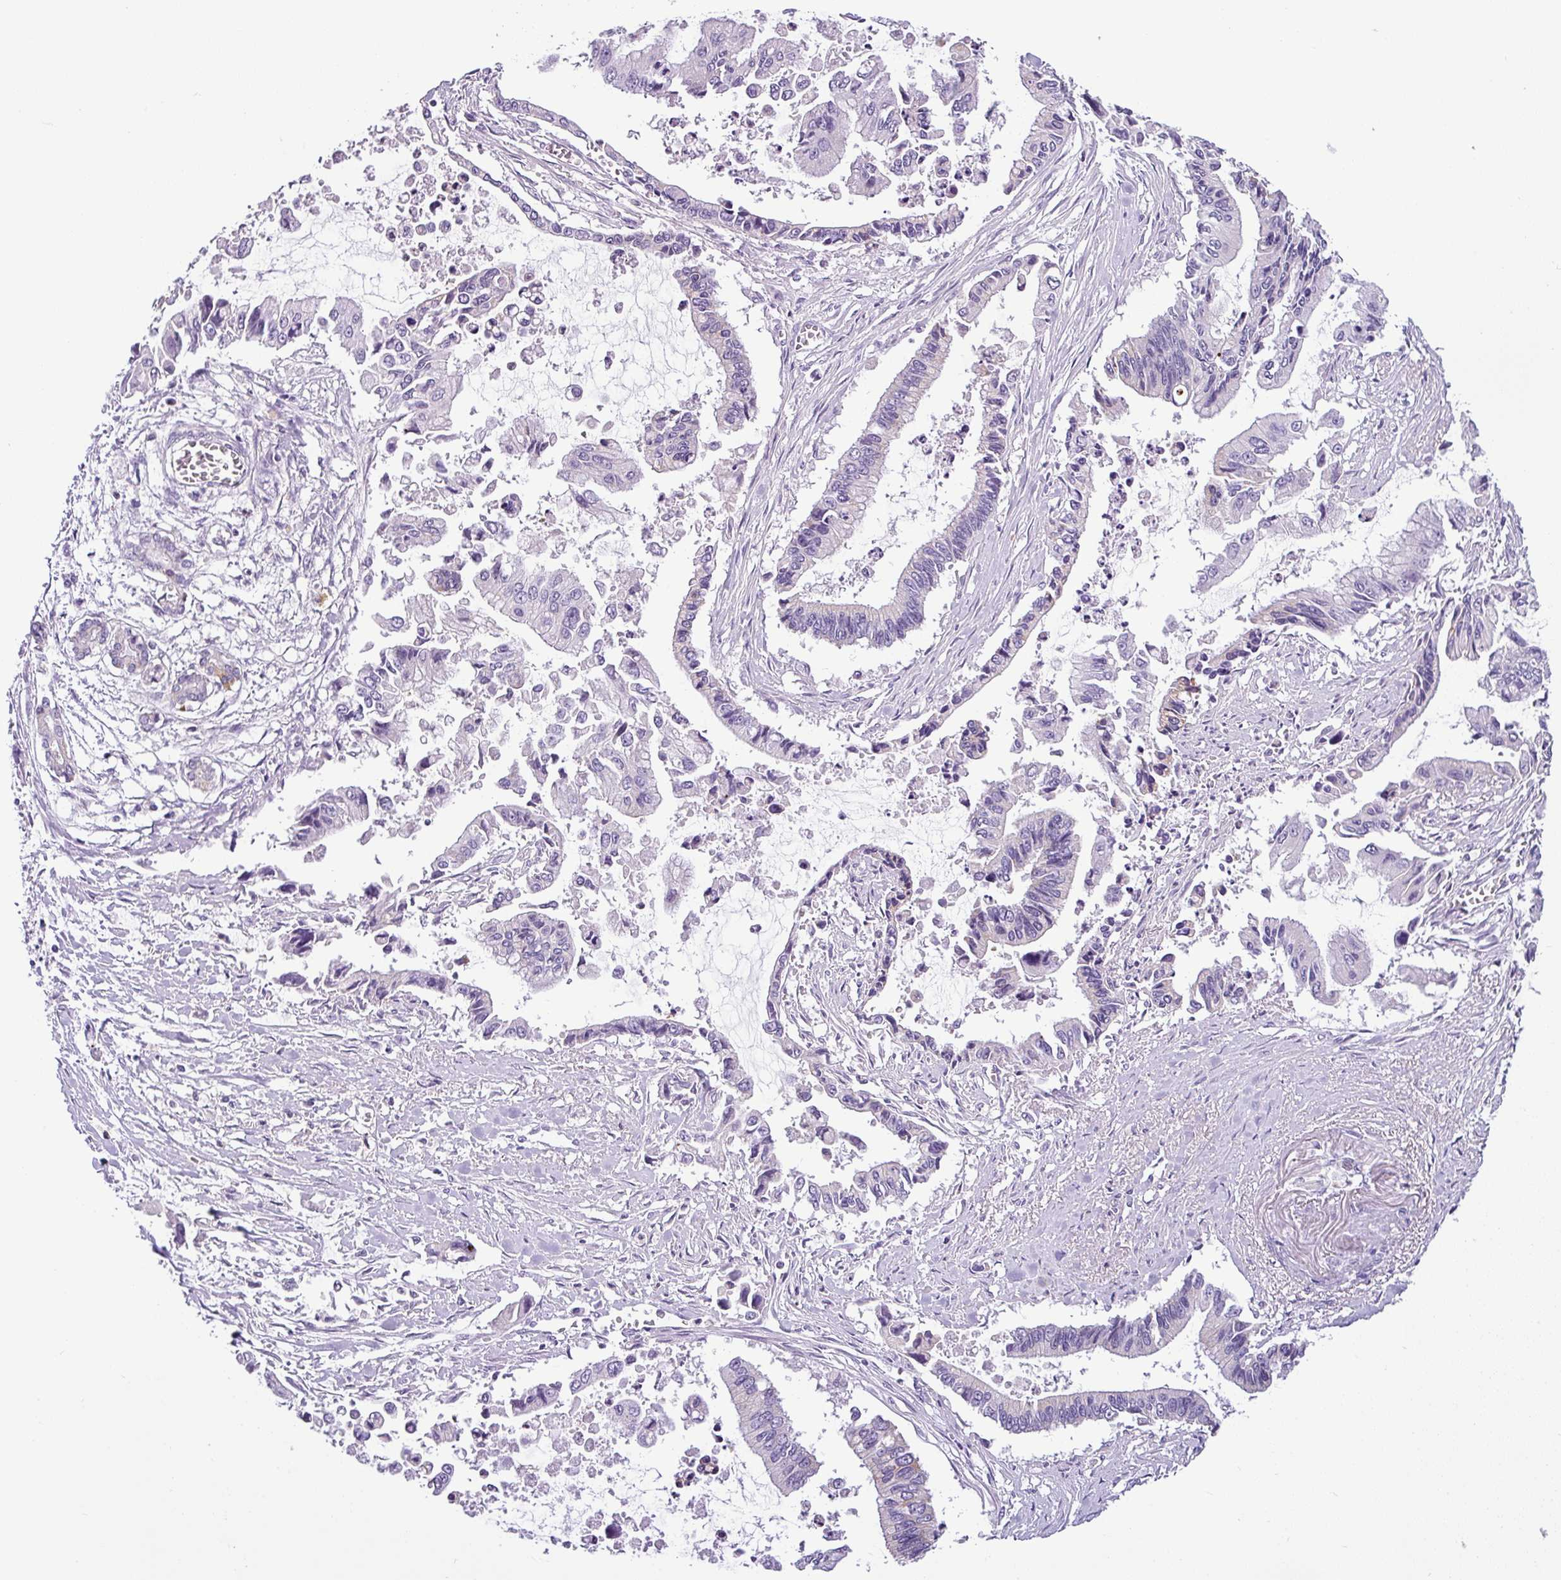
{"staining": {"intensity": "negative", "quantity": "none", "location": "none"}, "tissue": "pancreatic cancer", "cell_type": "Tumor cells", "image_type": "cancer", "snomed": [{"axis": "morphology", "description": "Adenocarcinoma, NOS"}, {"axis": "topography", "description": "Pancreas"}], "caption": "There is no significant positivity in tumor cells of pancreatic adenocarcinoma. (DAB immunohistochemistry (IHC), high magnification).", "gene": "HMCN2", "patient": {"sex": "male", "age": 84}}